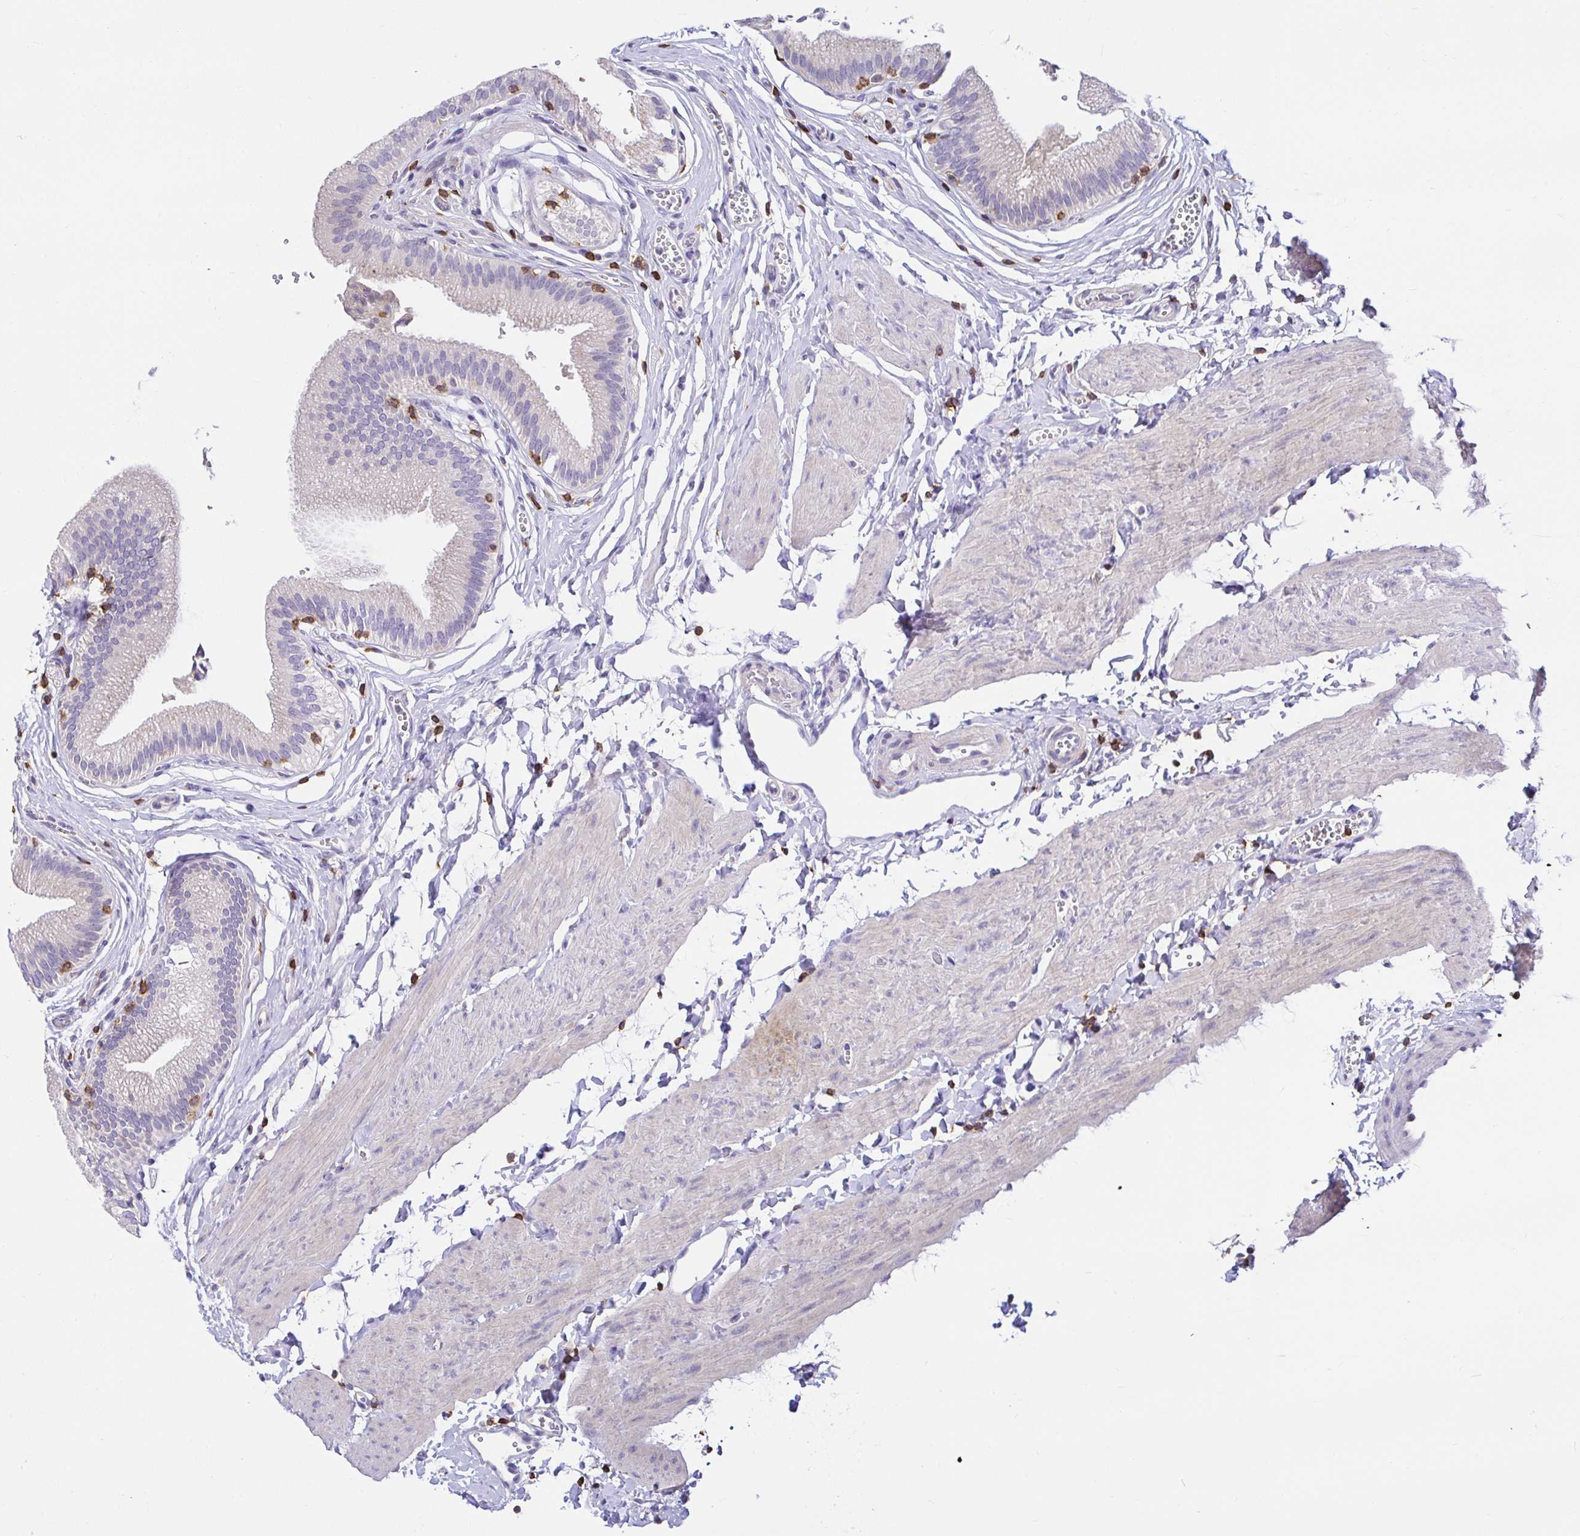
{"staining": {"intensity": "negative", "quantity": "none", "location": "none"}, "tissue": "gallbladder", "cell_type": "Glandular cells", "image_type": "normal", "snomed": [{"axis": "morphology", "description": "Normal tissue, NOS"}, {"axis": "topography", "description": "Gallbladder"}, {"axis": "topography", "description": "Peripheral nerve tissue"}], "caption": "Histopathology image shows no significant protein staining in glandular cells of normal gallbladder.", "gene": "SKAP1", "patient": {"sex": "male", "age": 17}}